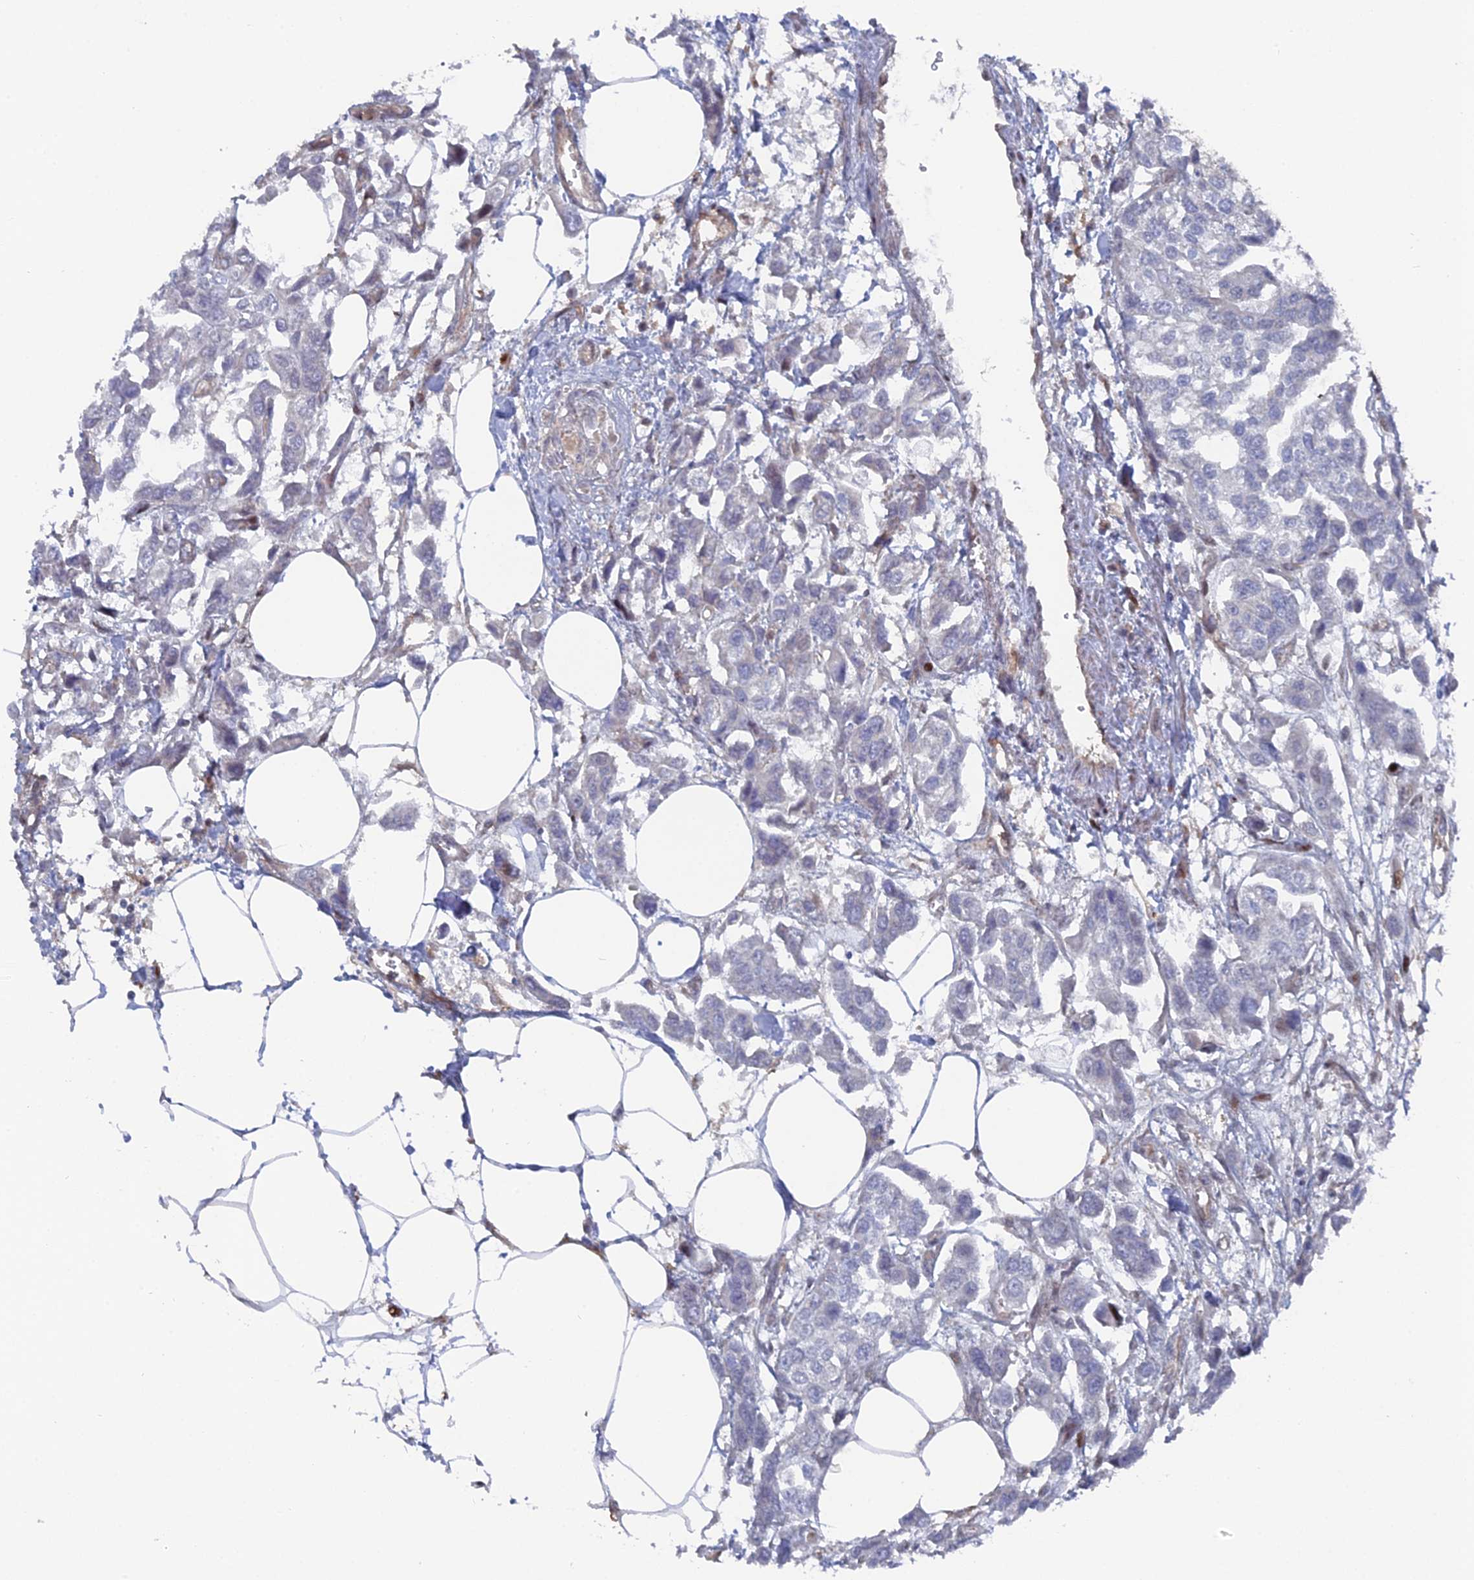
{"staining": {"intensity": "negative", "quantity": "none", "location": "none"}, "tissue": "urothelial cancer", "cell_type": "Tumor cells", "image_type": "cancer", "snomed": [{"axis": "morphology", "description": "Urothelial carcinoma, High grade"}, {"axis": "topography", "description": "Urinary bladder"}], "caption": "A photomicrograph of human high-grade urothelial carcinoma is negative for staining in tumor cells.", "gene": "UNC5D", "patient": {"sex": "male", "age": 67}}